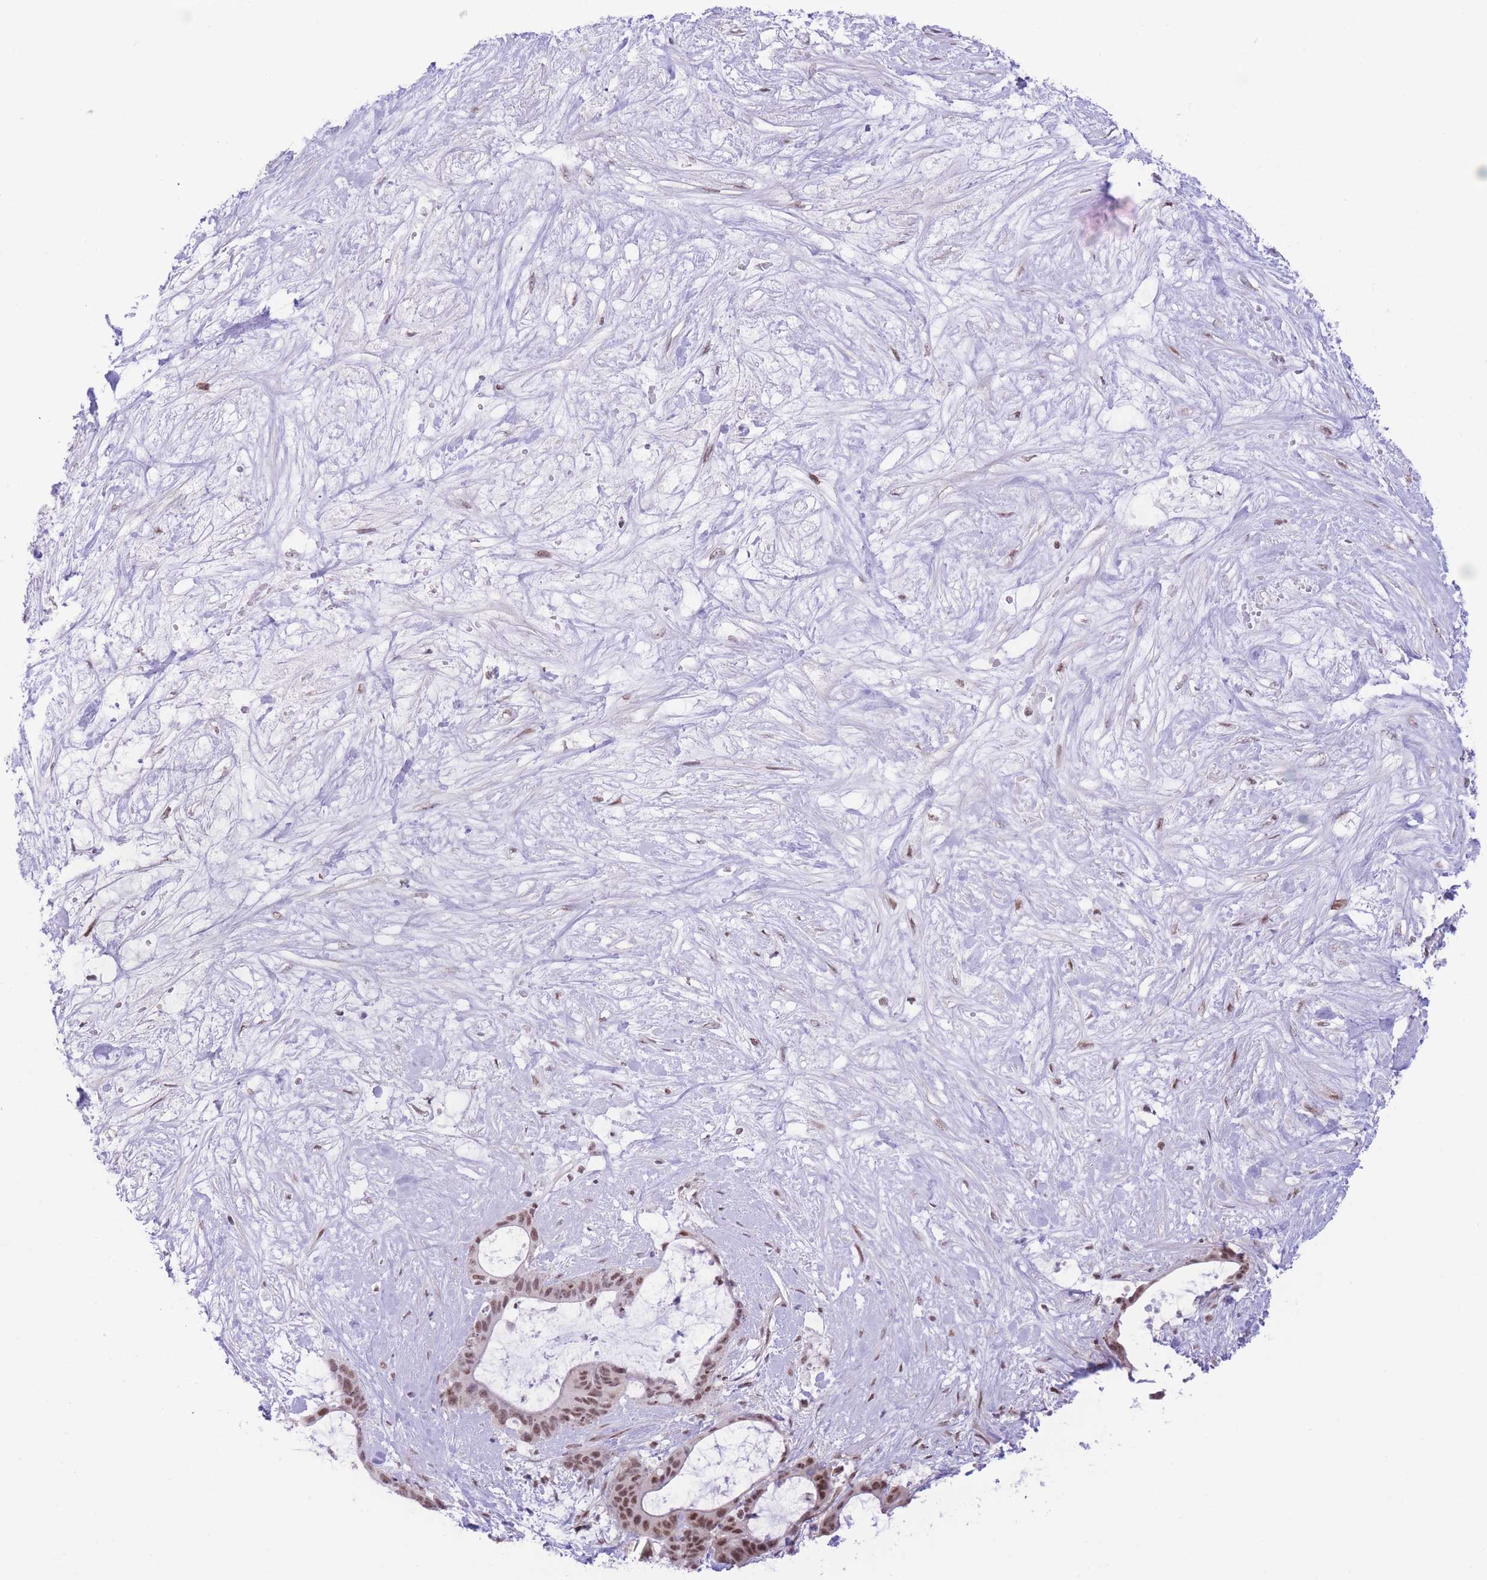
{"staining": {"intensity": "moderate", "quantity": ">75%", "location": "nuclear"}, "tissue": "liver cancer", "cell_type": "Tumor cells", "image_type": "cancer", "snomed": [{"axis": "morphology", "description": "Normal tissue, NOS"}, {"axis": "morphology", "description": "Cholangiocarcinoma"}, {"axis": "topography", "description": "Liver"}, {"axis": "topography", "description": "Peripheral nerve tissue"}], "caption": "Immunohistochemistry of liver cancer shows medium levels of moderate nuclear staining in about >75% of tumor cells.", "gene": "PCIF1", "patient": {"sex": "female", "age": 73}}